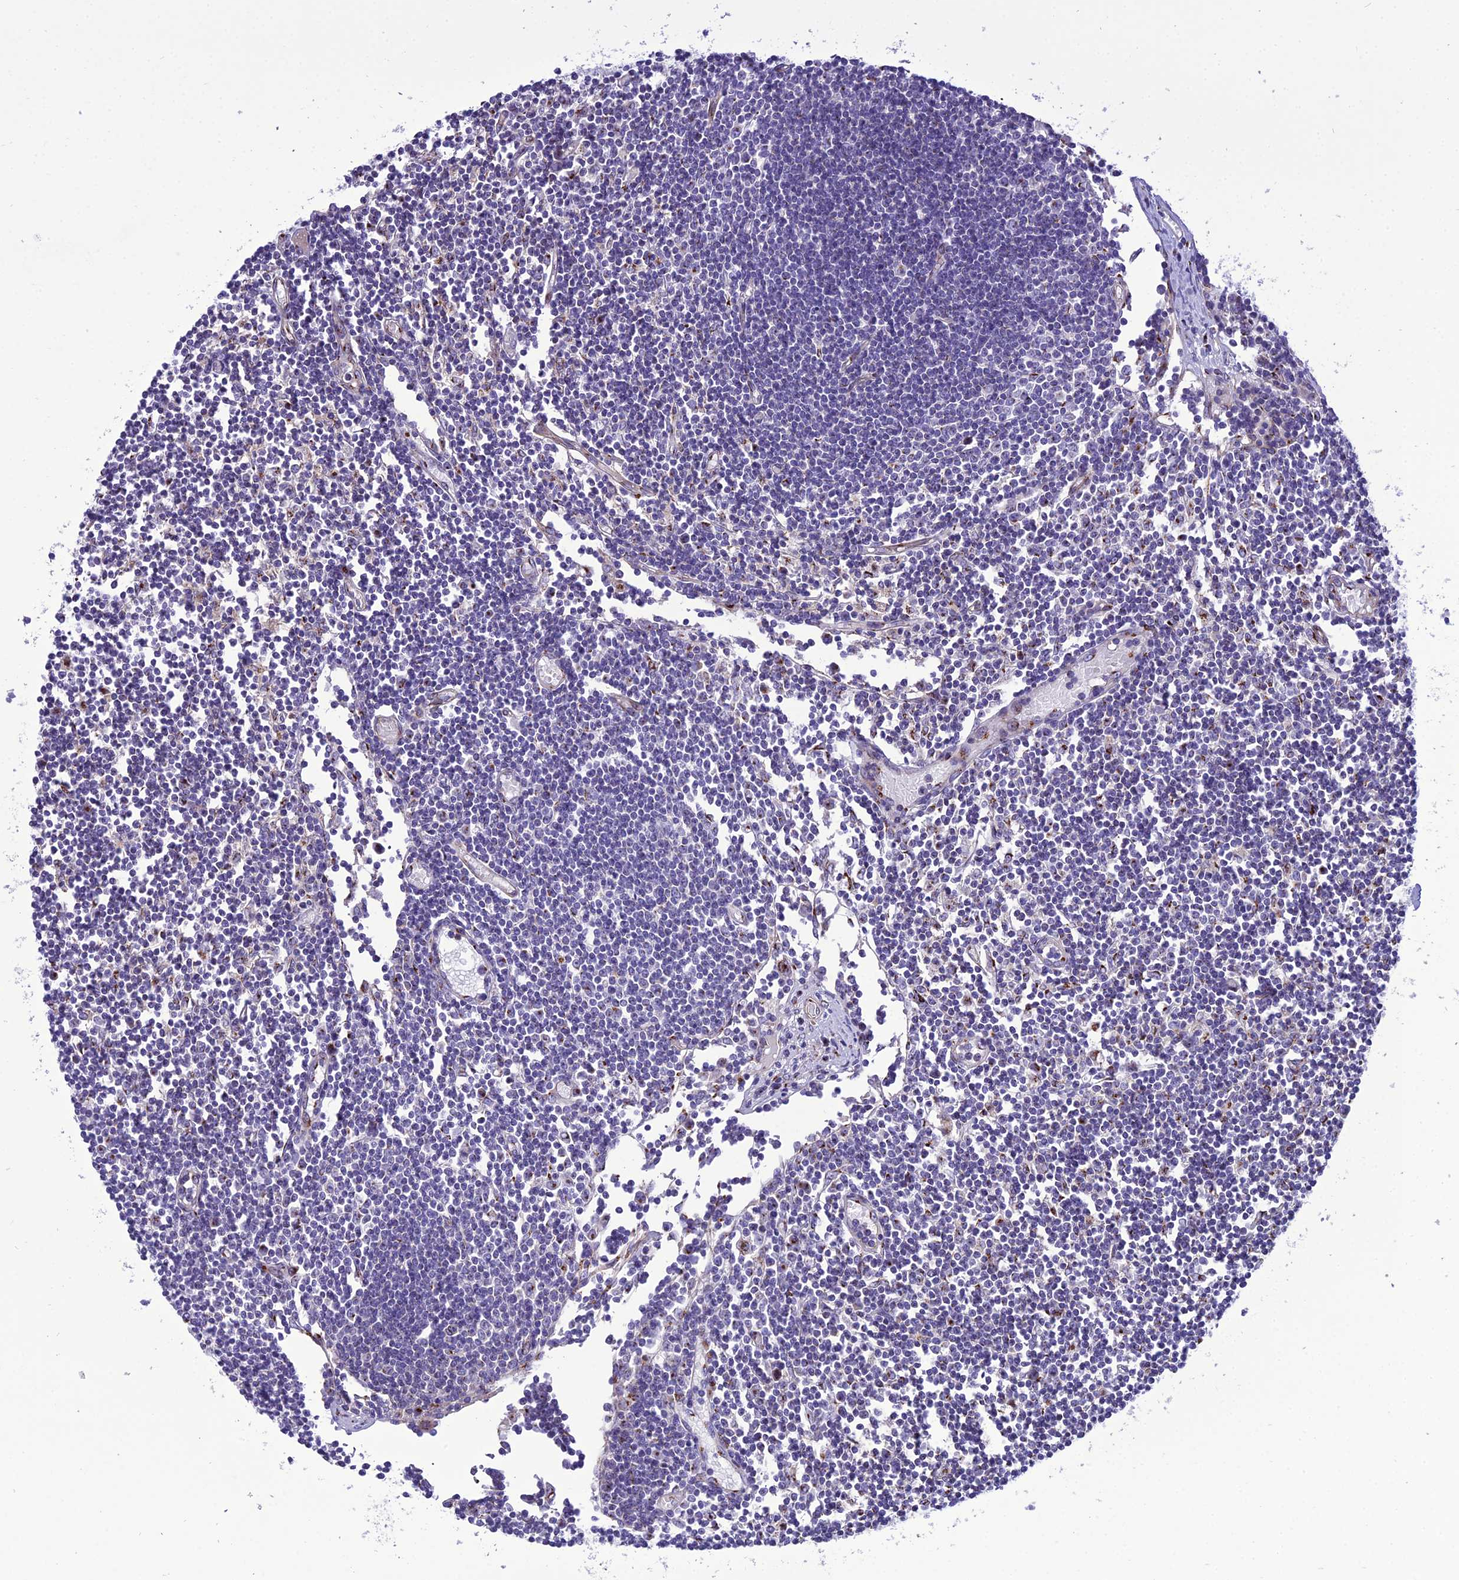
{"staining": {"intensity": "strong", "quantity": "<25%", "location": "cytoplasmic/membranous"}, "tissue": "lymph node", "cell_type": "Germinal center cells", "image_type": "normal", "snomed": [{"axis": "morphology", "description": "Normal tissue, NOS"}, {"axis": "topography", "description": "Lymph node"}], "caption": "IHC micrograph of unremarkable human lymph node stained for a protein (brown), which shows medium levels of strong cytoplasmic/membranous staining in about <25% of germinal center cells.", "gene": "GOLM2", "patient": {"sex": "female", "age": 11}}